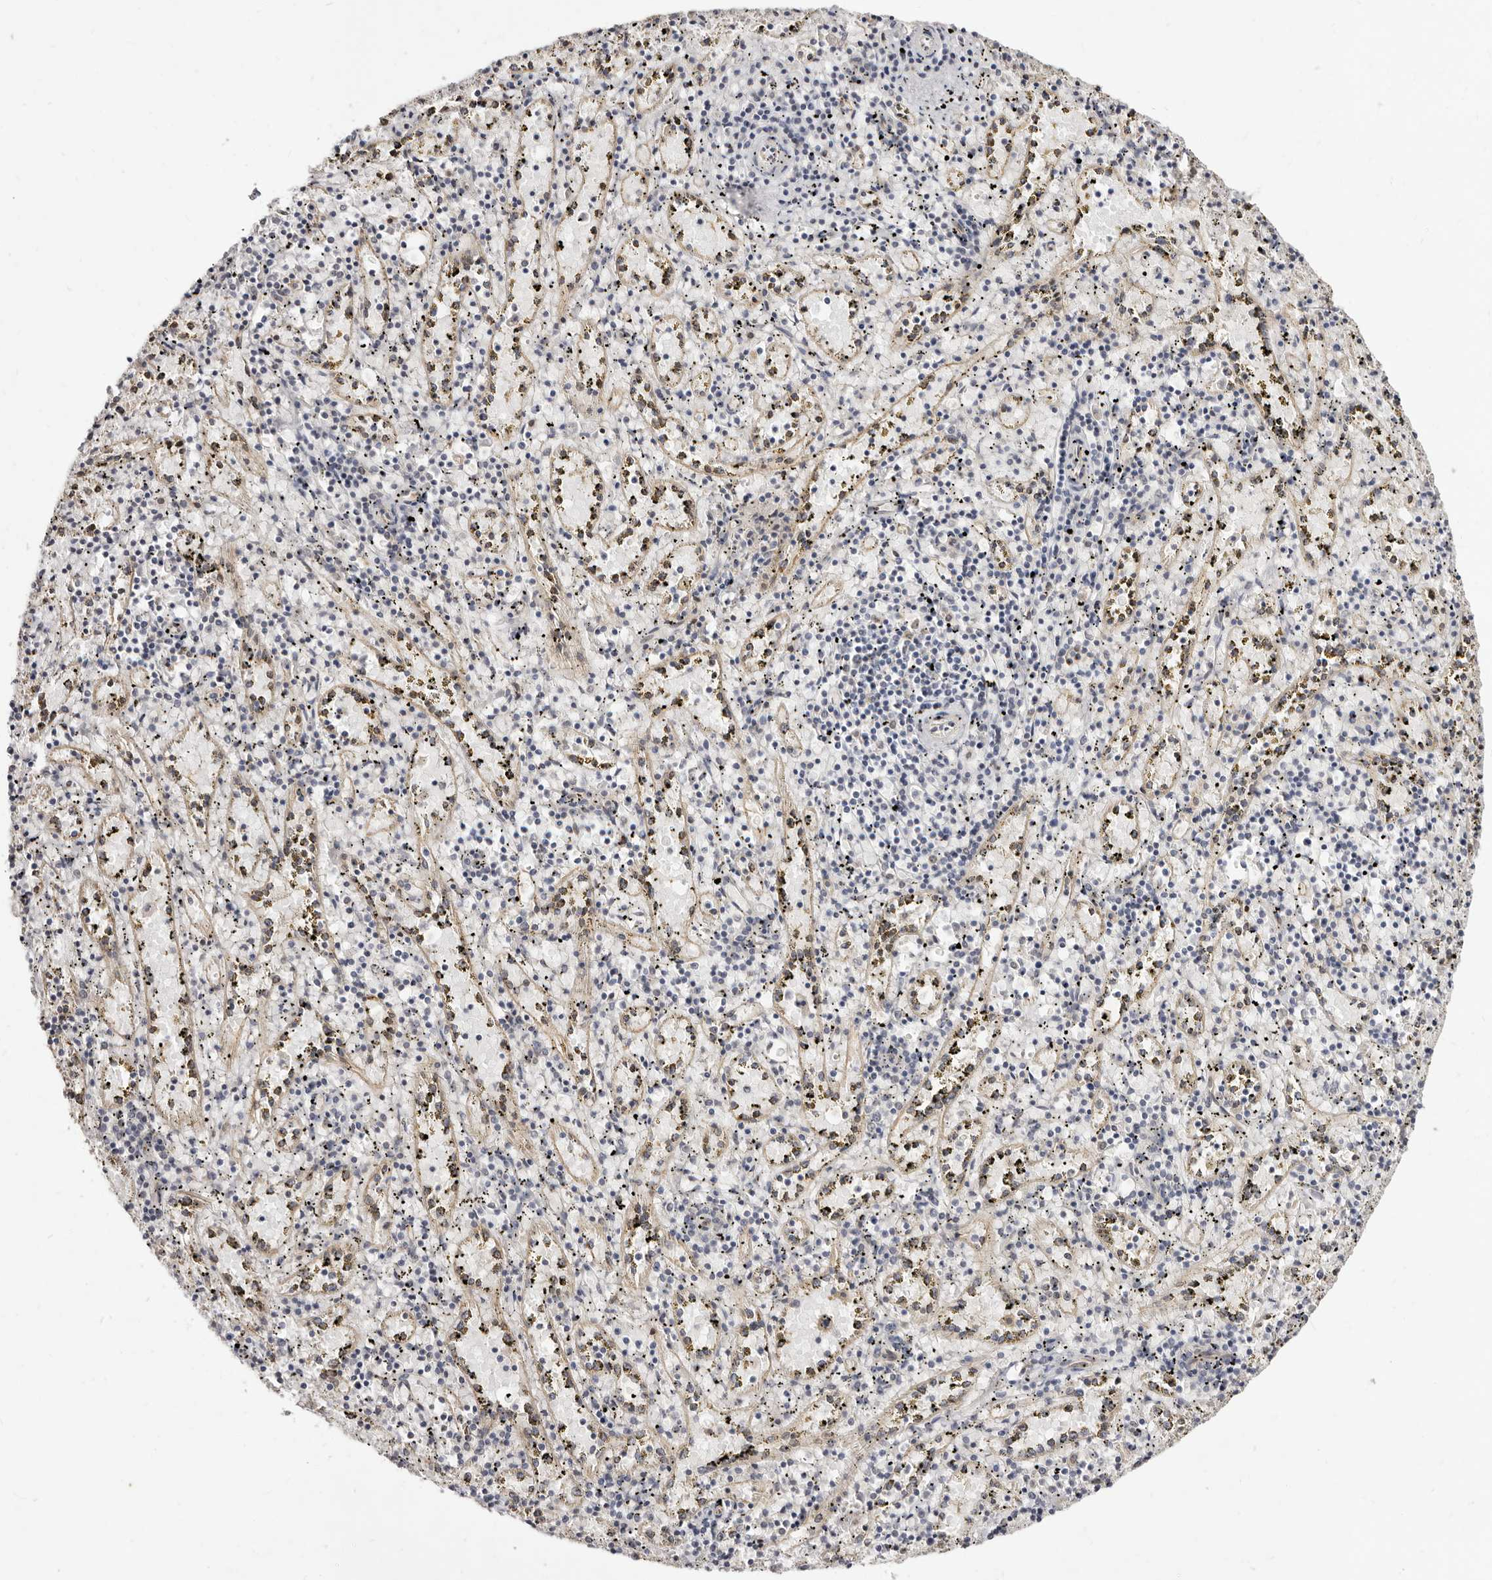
{"staining": {"intensity": "negative", "quantity": "none", "location": "none"}, "tissue": "spleen", "cell_type": "Cells in red pulp", "image_type": "normal", "snomed": [{"axis": "morphology", "description": "Normal tissue, NOS"}, {"axis": "topography", "description": "Spleen"}], "caption": "High magnification brightfield microscopy of benign spleen stained with DAB (brown) and counterstained with hematoxylin (blue): cells in red pulp show no significant staining. (Stains: DAB immunohistochemistry with hematoxylin counter stain, Microscopy: brightfield microscopy at high magnification).", "gene": "LCORL", "patient": {"sex": "male", "age": 11}}